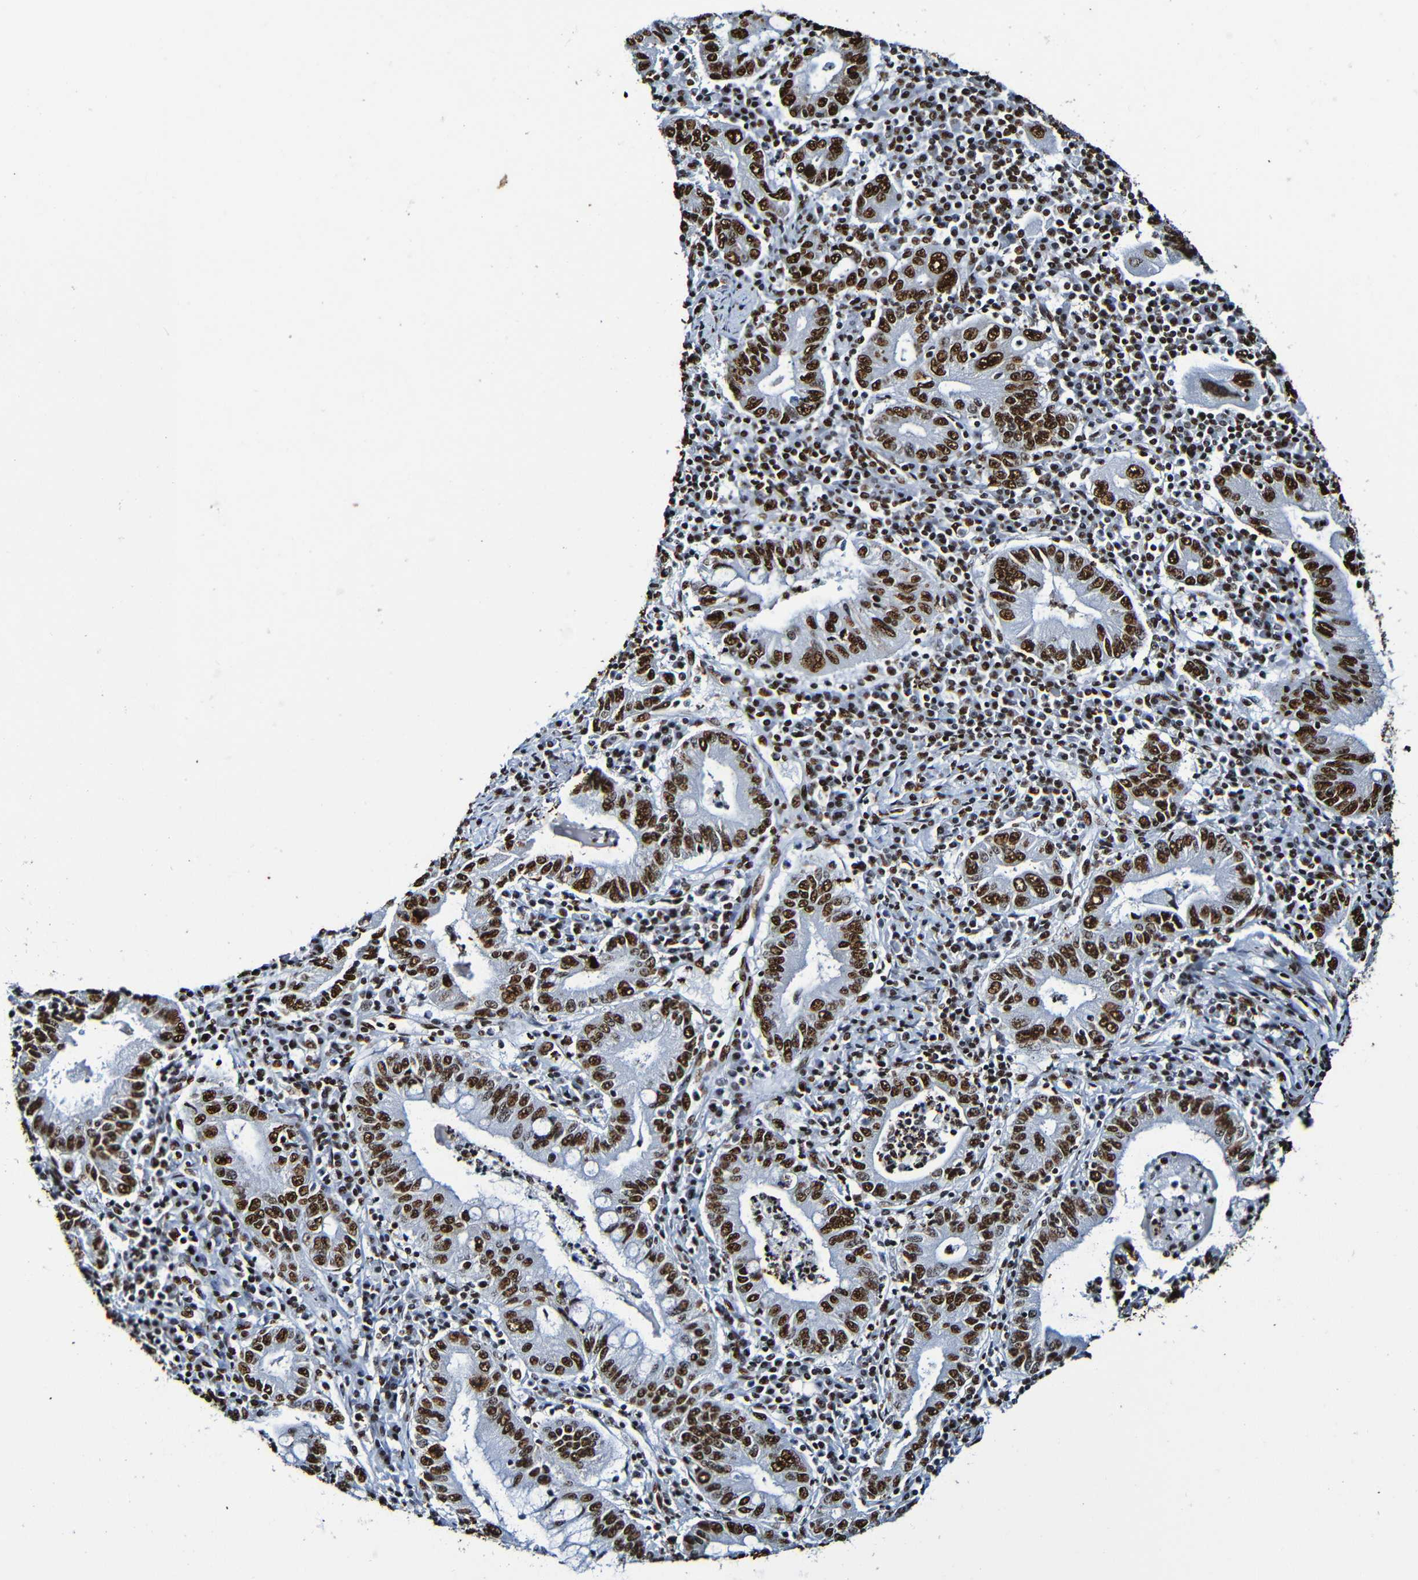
{"staining": {"intensity": "strong", "quantity": ">75%", "location": "nuclear"}, "tissue": "stomach cancer", "cell_type": "Tumor cells", "image_type": "cancer", "snomed": [{"axis": "morphology", "description": "Normal tissue, NOS"}, {"axis": "morphology", "description": "Adenocarcinoma, NOS"}, {"axis": "topography", "description": "Esophagus"}, {"axis": "topography", "description": "Stomach, upper"}, {"axis": "topography", "description": "Peripheral nerve tissue"}], "caption": "Immunohistochemistry (IHC) micrograph of neoplastic tissue: human stomach cancer (adenocarcinoma) stained using immunohistochemistry (IHC) reveals high levels of strong protein expression localized specifically in the nuclear of tumor cells, appearing as a nuclear brown color.", "gene": "SRSF3", "patient": {"sex": "male", "age": 62}}